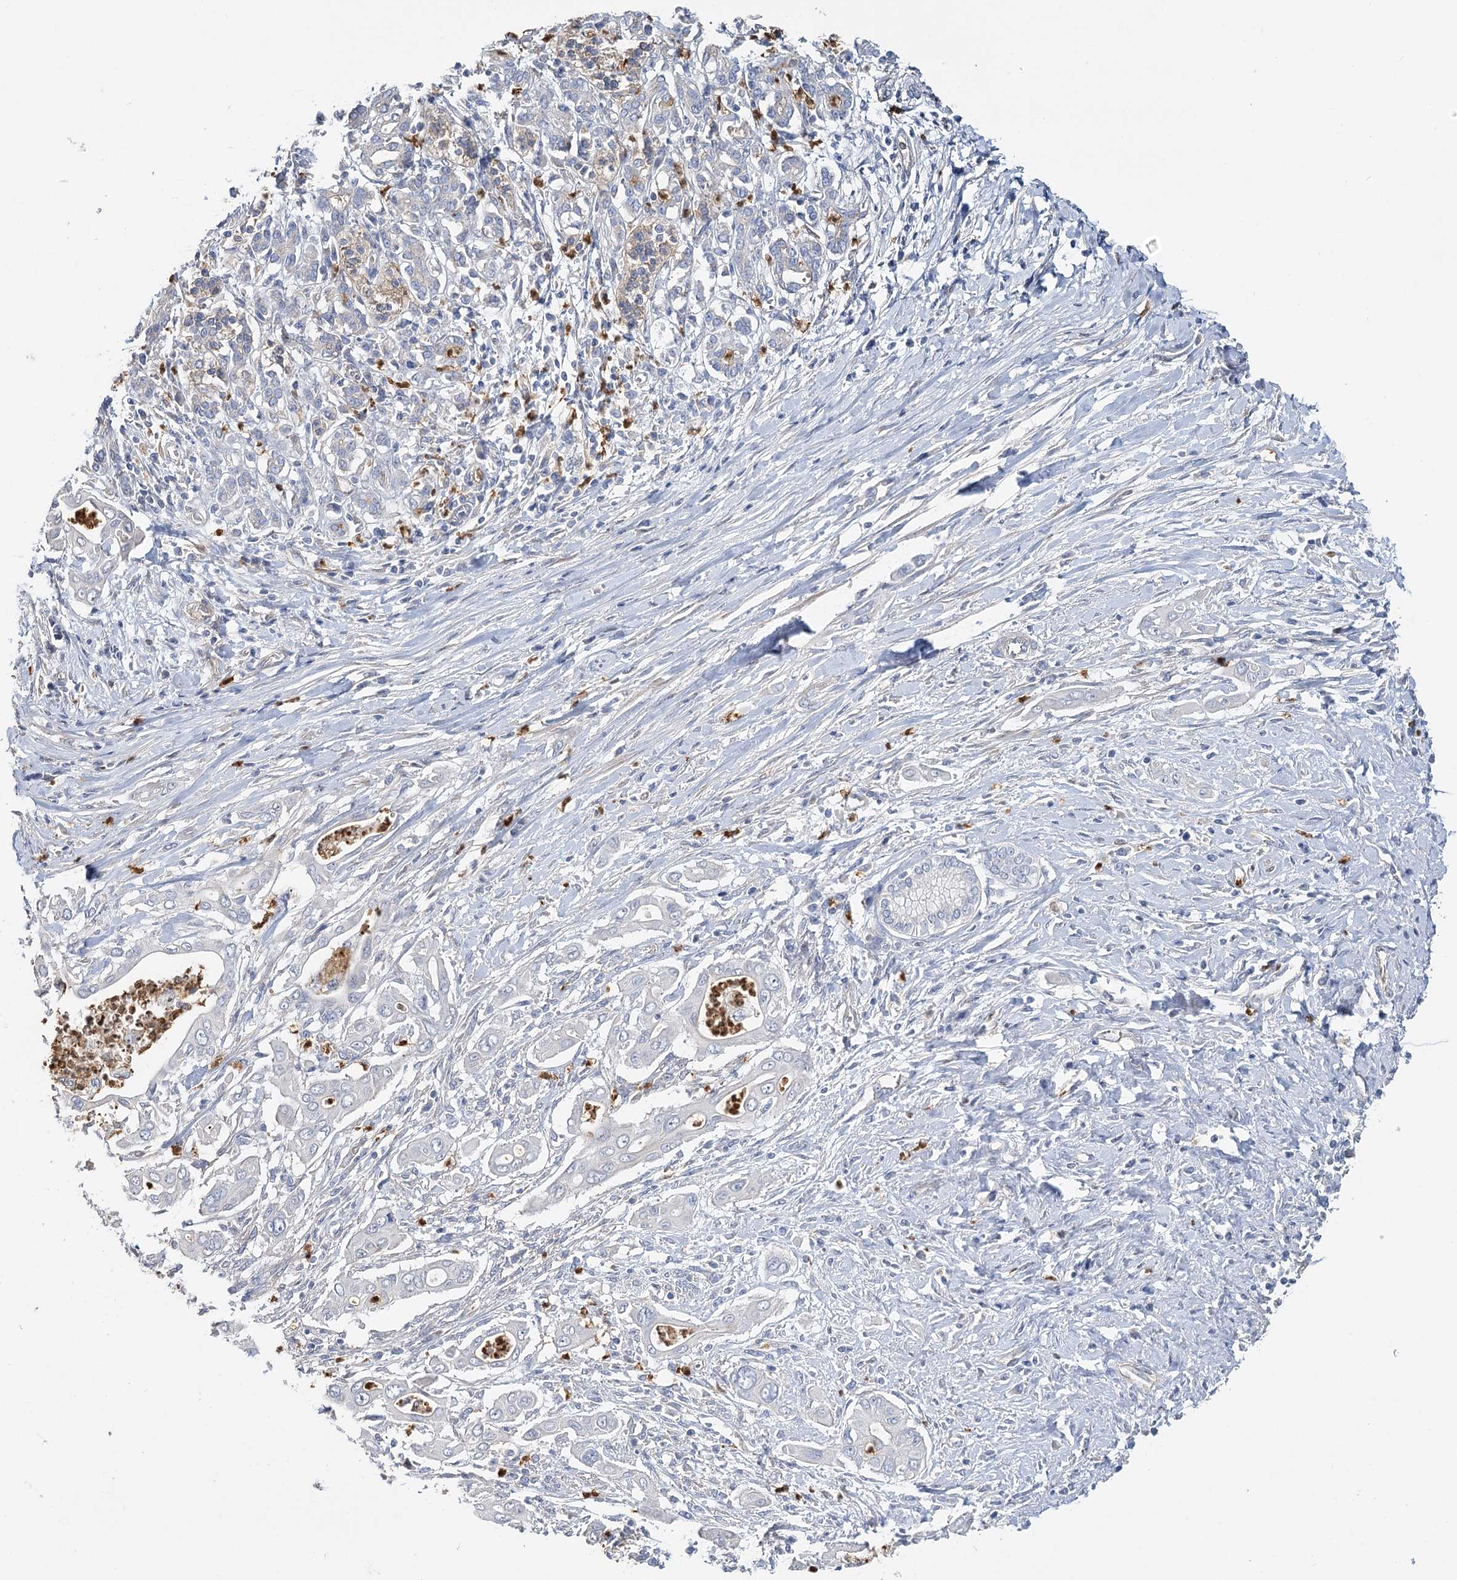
{"staining": {"intensity": "negative", "quantity": "none", "location": "none"}, "tissue": "pancreatic cancer", "cell_type": "Tumor cells", "image_type": "cancer", "snomed": [{"axis": "morphology", "description": "Adenocarcinoma, NOS"}, {"axis": "topography", "description": "Pancreas"}], "caption": "There is no significant staining in tumor cells of adenocarcinoma (pancreatic). Nuclei are stained in blue.", "gene": "EPB41L5", "patient": {"sex": "male", "age": 58}}